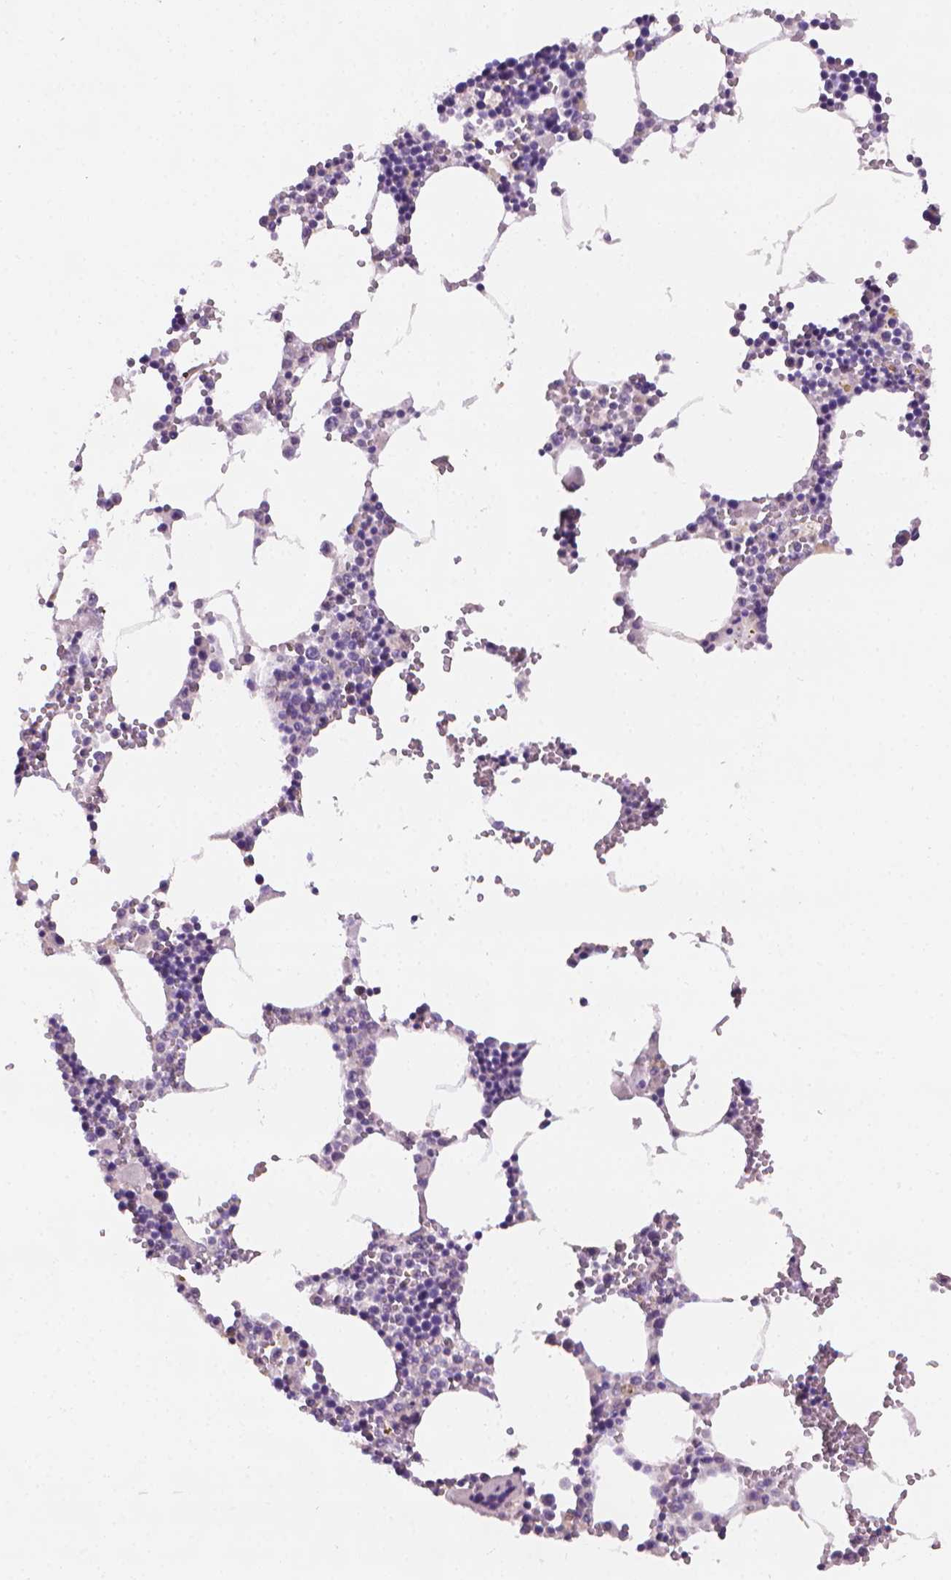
{"staining": {"intensity": "negative", "quantity": "none", "location": "none"}, "tissue": "bone marrow", "cell_type": "Hematopoietic cells", "image_type": "normal", "snomed": [{"axis": "morphology", "description": "Normal tissue, NOS"}, {"axis": "topography", "description": "Bone marrow"}], "caption": "High magnification brightfield microscopy of normal bone marrow stained with DAB (brown) and counterstained with hematoxylin (blue): hematopoietic cells show no significant expression. (DAB immunohistochemistry, high magnification).", "gene": "FASN", "patient": {"sex": "male", "age": 54}}